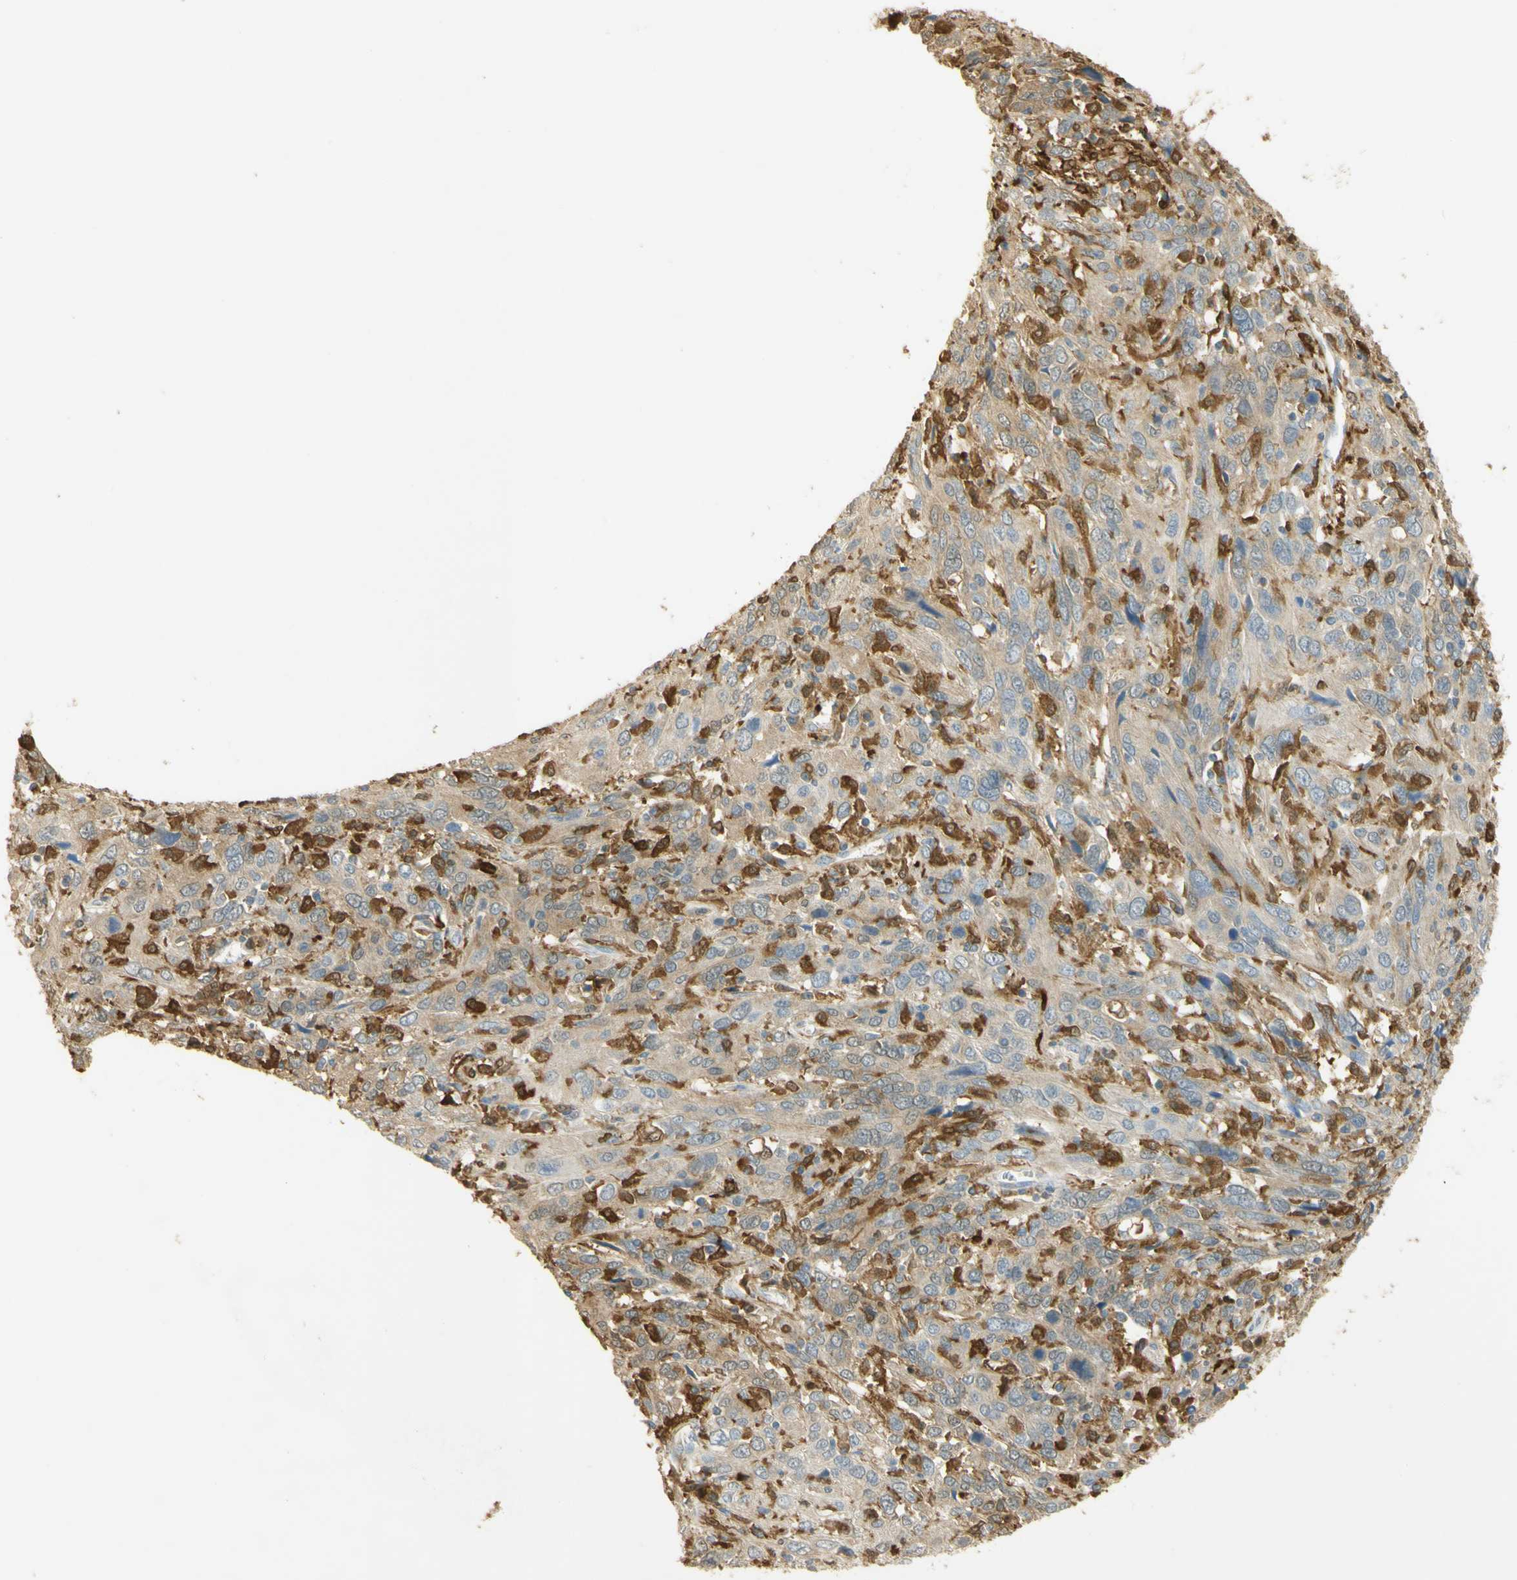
{"staining": {"intensity": "weak", "quantity": ">75%", "location": "cytoplasmic/membranous"}, "tissue": "cervical cancer", "cell_type": "Tumor cells", "image_type": "cancer", "snomed": [{"axis": "morphology", "description": "Squamous cell carcinoma, NOS"}, {"axis": "topography", "description": "Cervix"}], "caption": "An image of cervical cancer stained for a protein displays weak cytoplasmic/membranous brown staining in tumor cells.", "gene": "PAK1", "patient": {"sex": "female", "age": 46}}